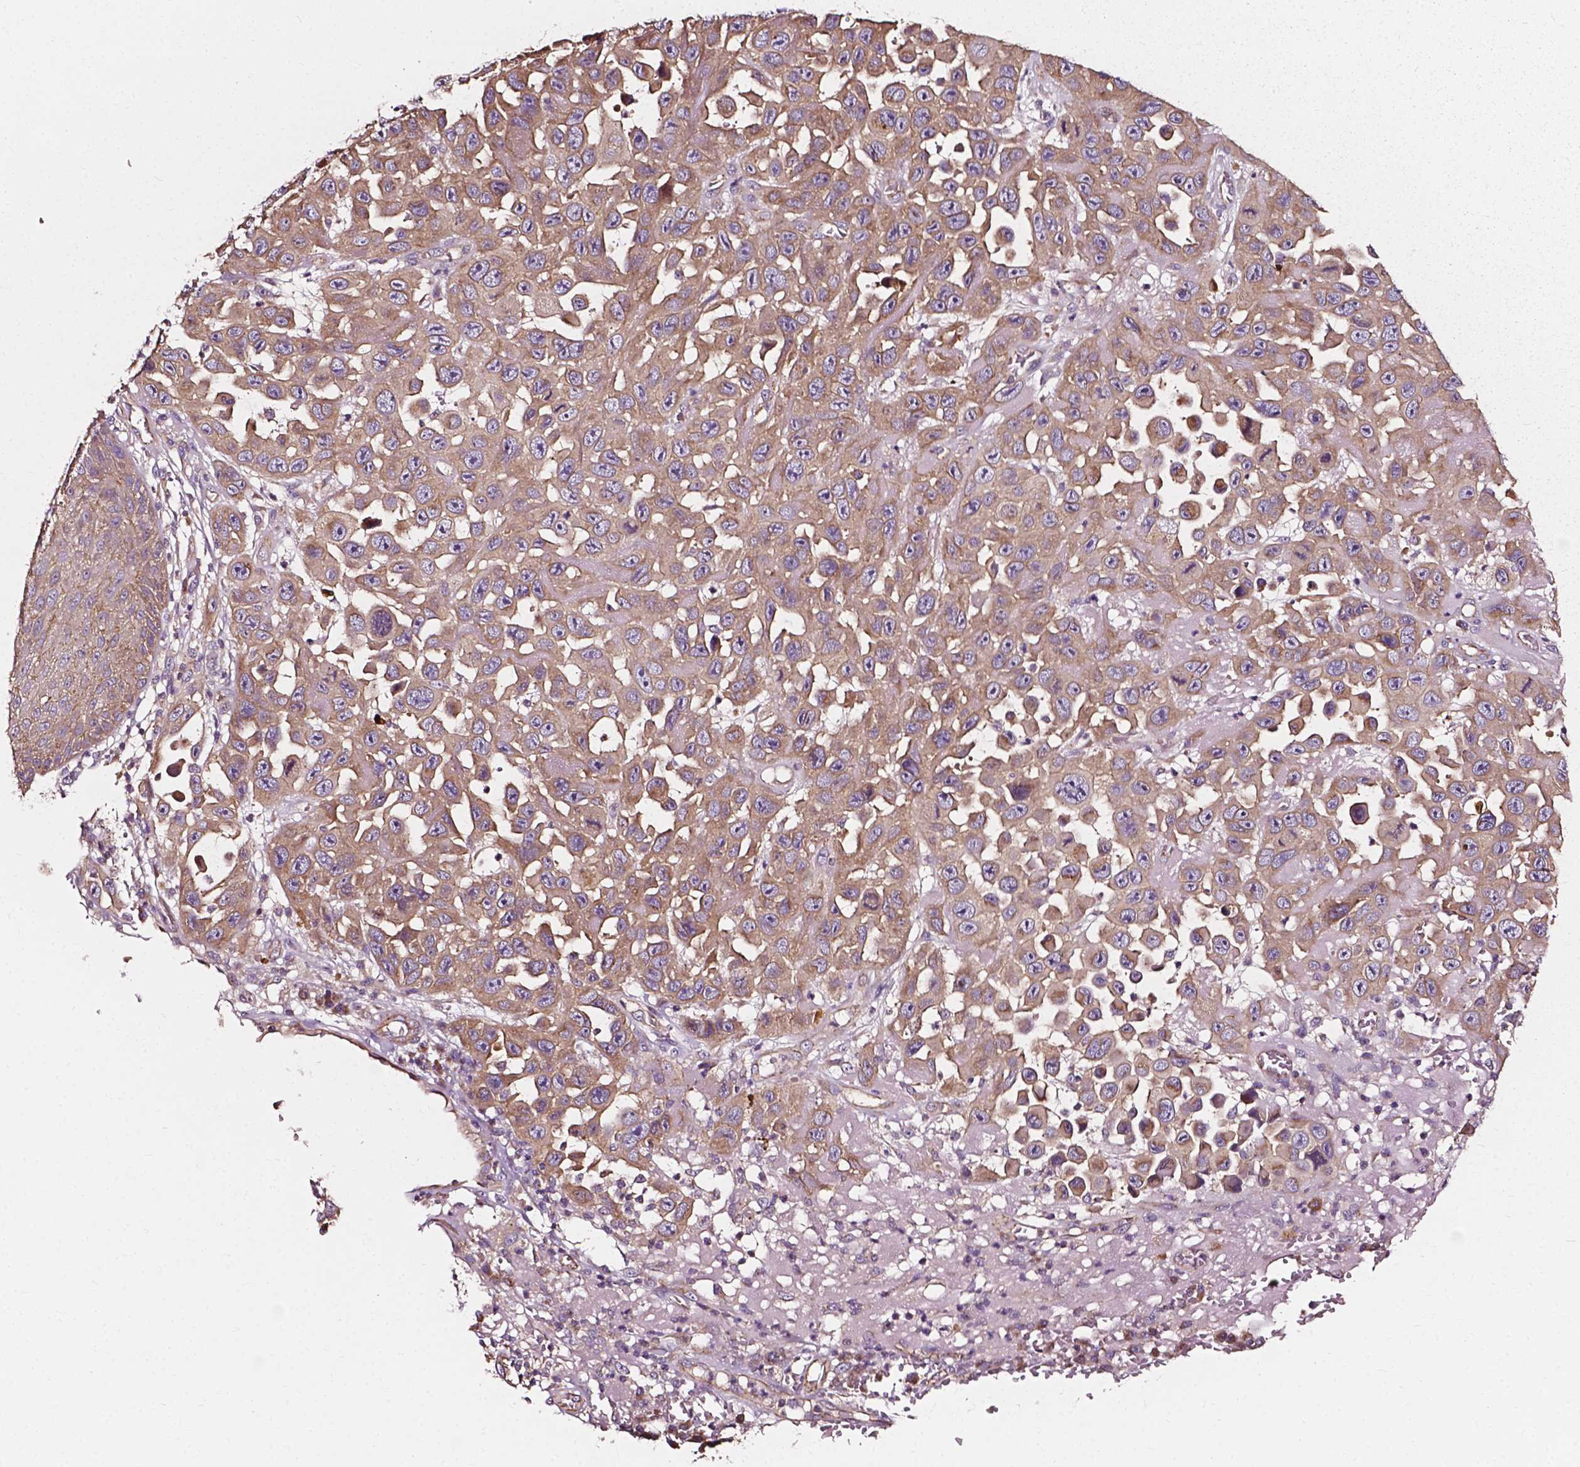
{"staining": {"intensity": "weak", "quantity": ">75%", "location": "cytoplasmic/membranous"}, "tissue": "skin cancer", "cell_type": "Tumor cells", "image_type": "cancer", "snomed": [{"axis": "morphology", "description": "Squamous cell carcinoma, NOS"}, {"axis": "topography", "description": "Skin"}], "caption": "Tumor cells exhibit low levels of weak cytoplasmic/membranous staining in about >75% of cells in human skin squamous cell carcinoma. (IHC, brightfield microscopy, high magnification).", "gene": "ATG16L1", "patient": {"sex": "male", "age": 81}}